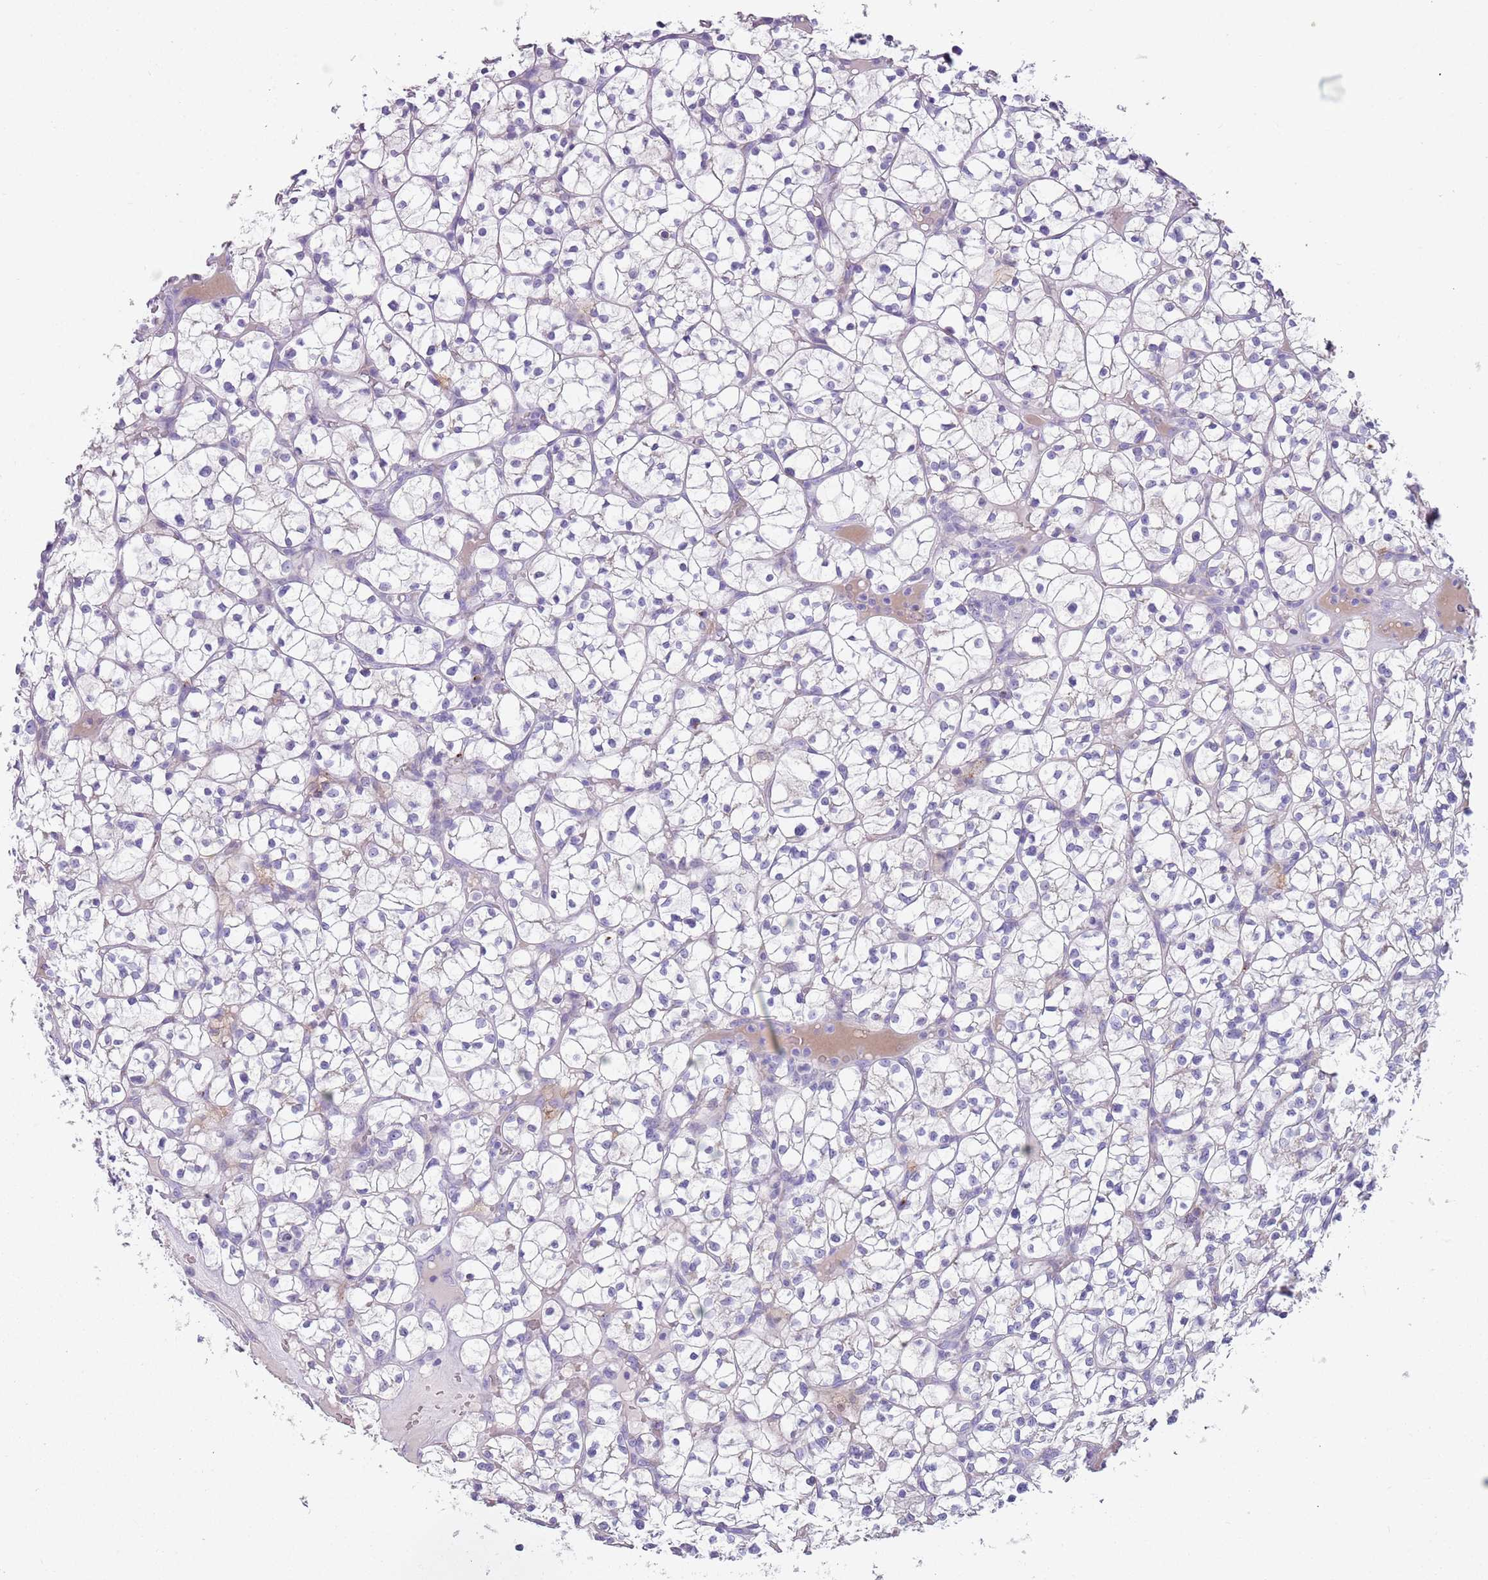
{"staining": {"intensity": "negative", "quantity": "none", "location": "none"}, "tissue": "renal cancer", "cell_type": "Tumor cells", "image_type": "cancer", "snomed": [{"axis": "morphology", "description": "Adenocarcinoma, NOS"}, {"axis": "topography", "description": "Kidney"}], "caption": "Protein analysis of renal cancer (adenocarcinoma) reveals no significant positivity in tumor cells.", "gene": "LRRN3", "patient": {"sex": "female", "age": 64}}